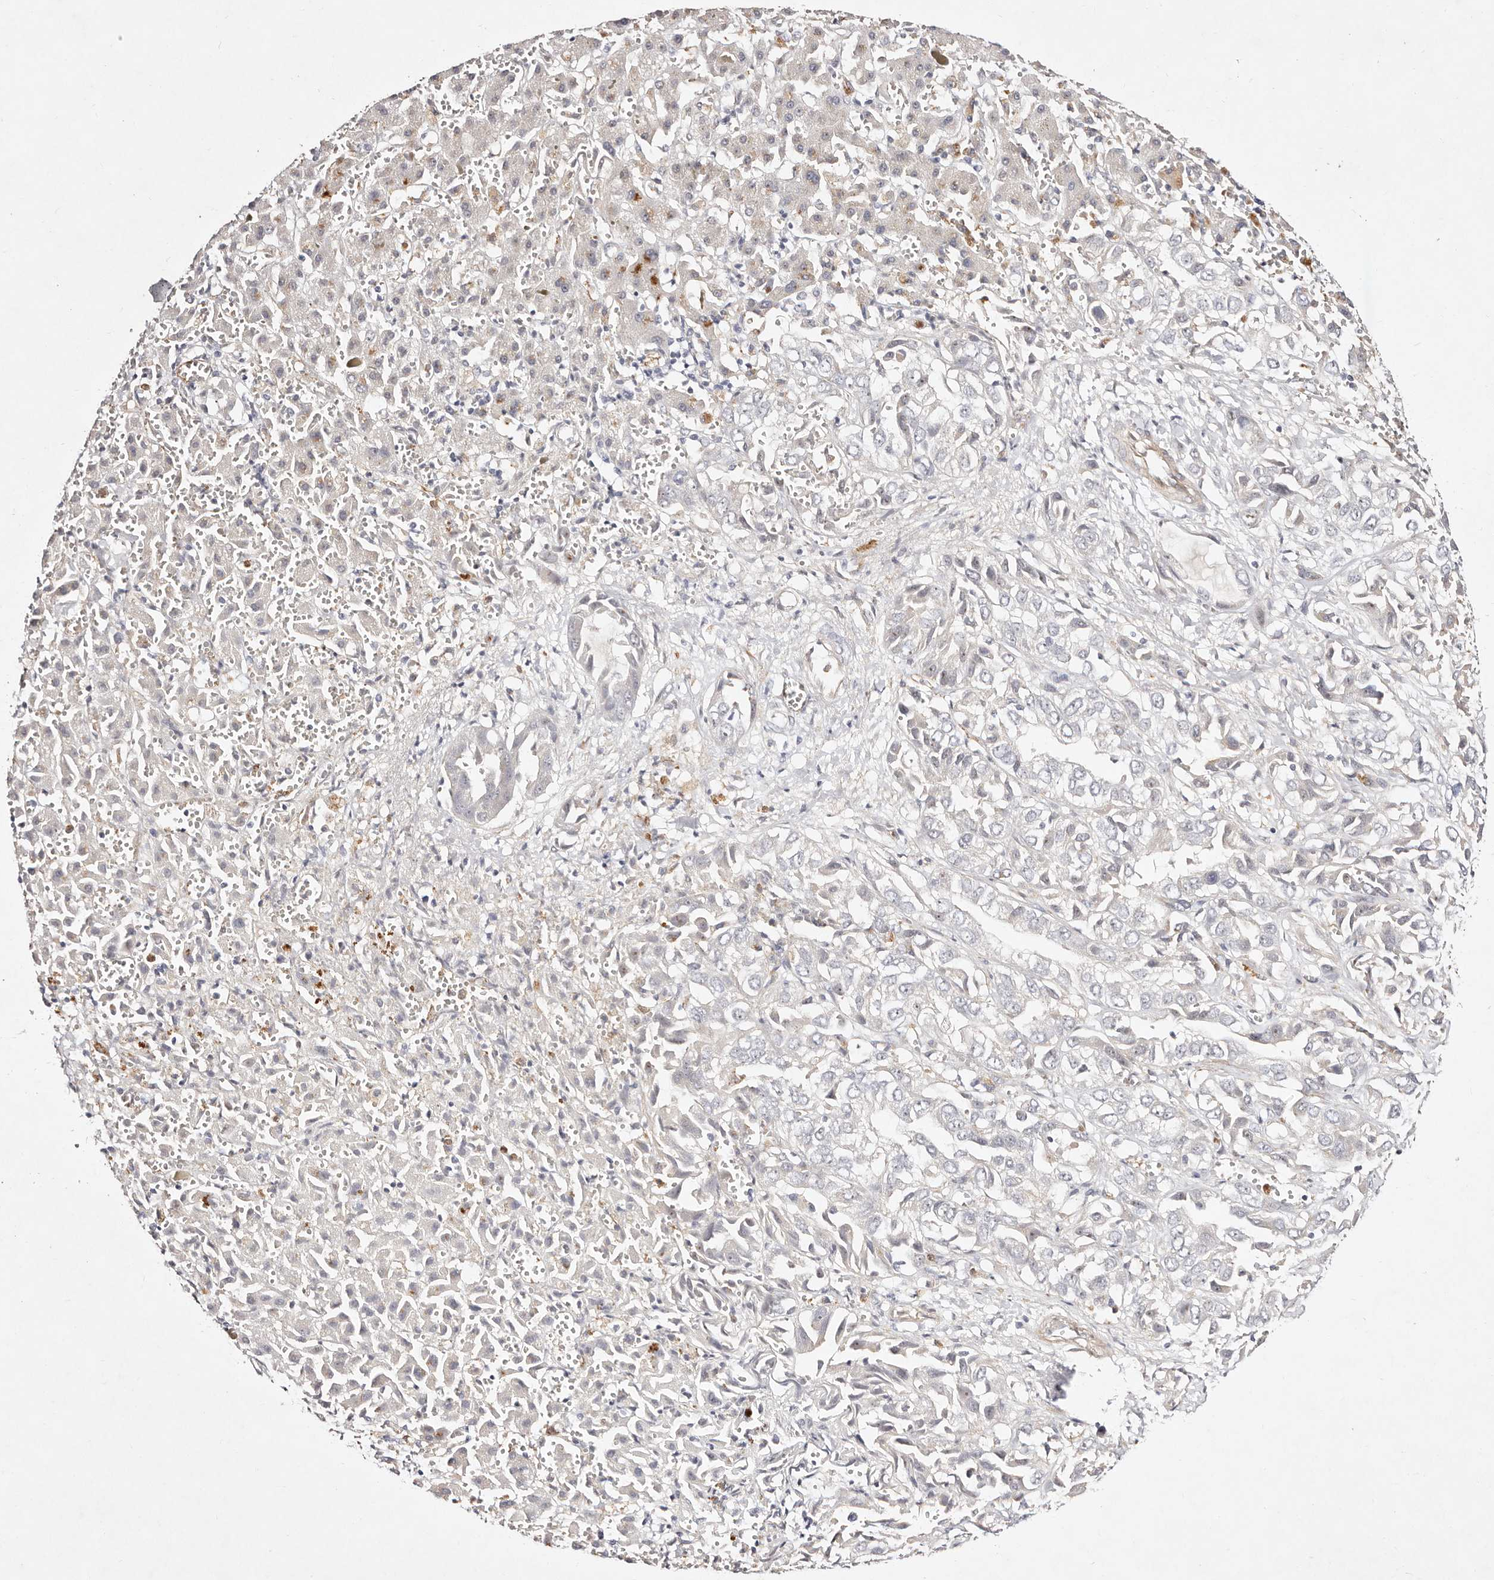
{"staining": {"intensity": "negative", "quantity": "none", "location": "none"}, "tissue": "liver cancer", "cell_type": "Tumor cells", "image_type": "cancer", "snomed": [{"axis": "morphology", "description": "Cholangiocarcinoma"}, {"axis": "topography", "description": "Liver"}], "caption": "Immunohistochemical staining of liver cancer demonstrates no significant expression in tumor cells.", "gene": "MTMR11", "patient": {"sex": "female", "age": 52}}